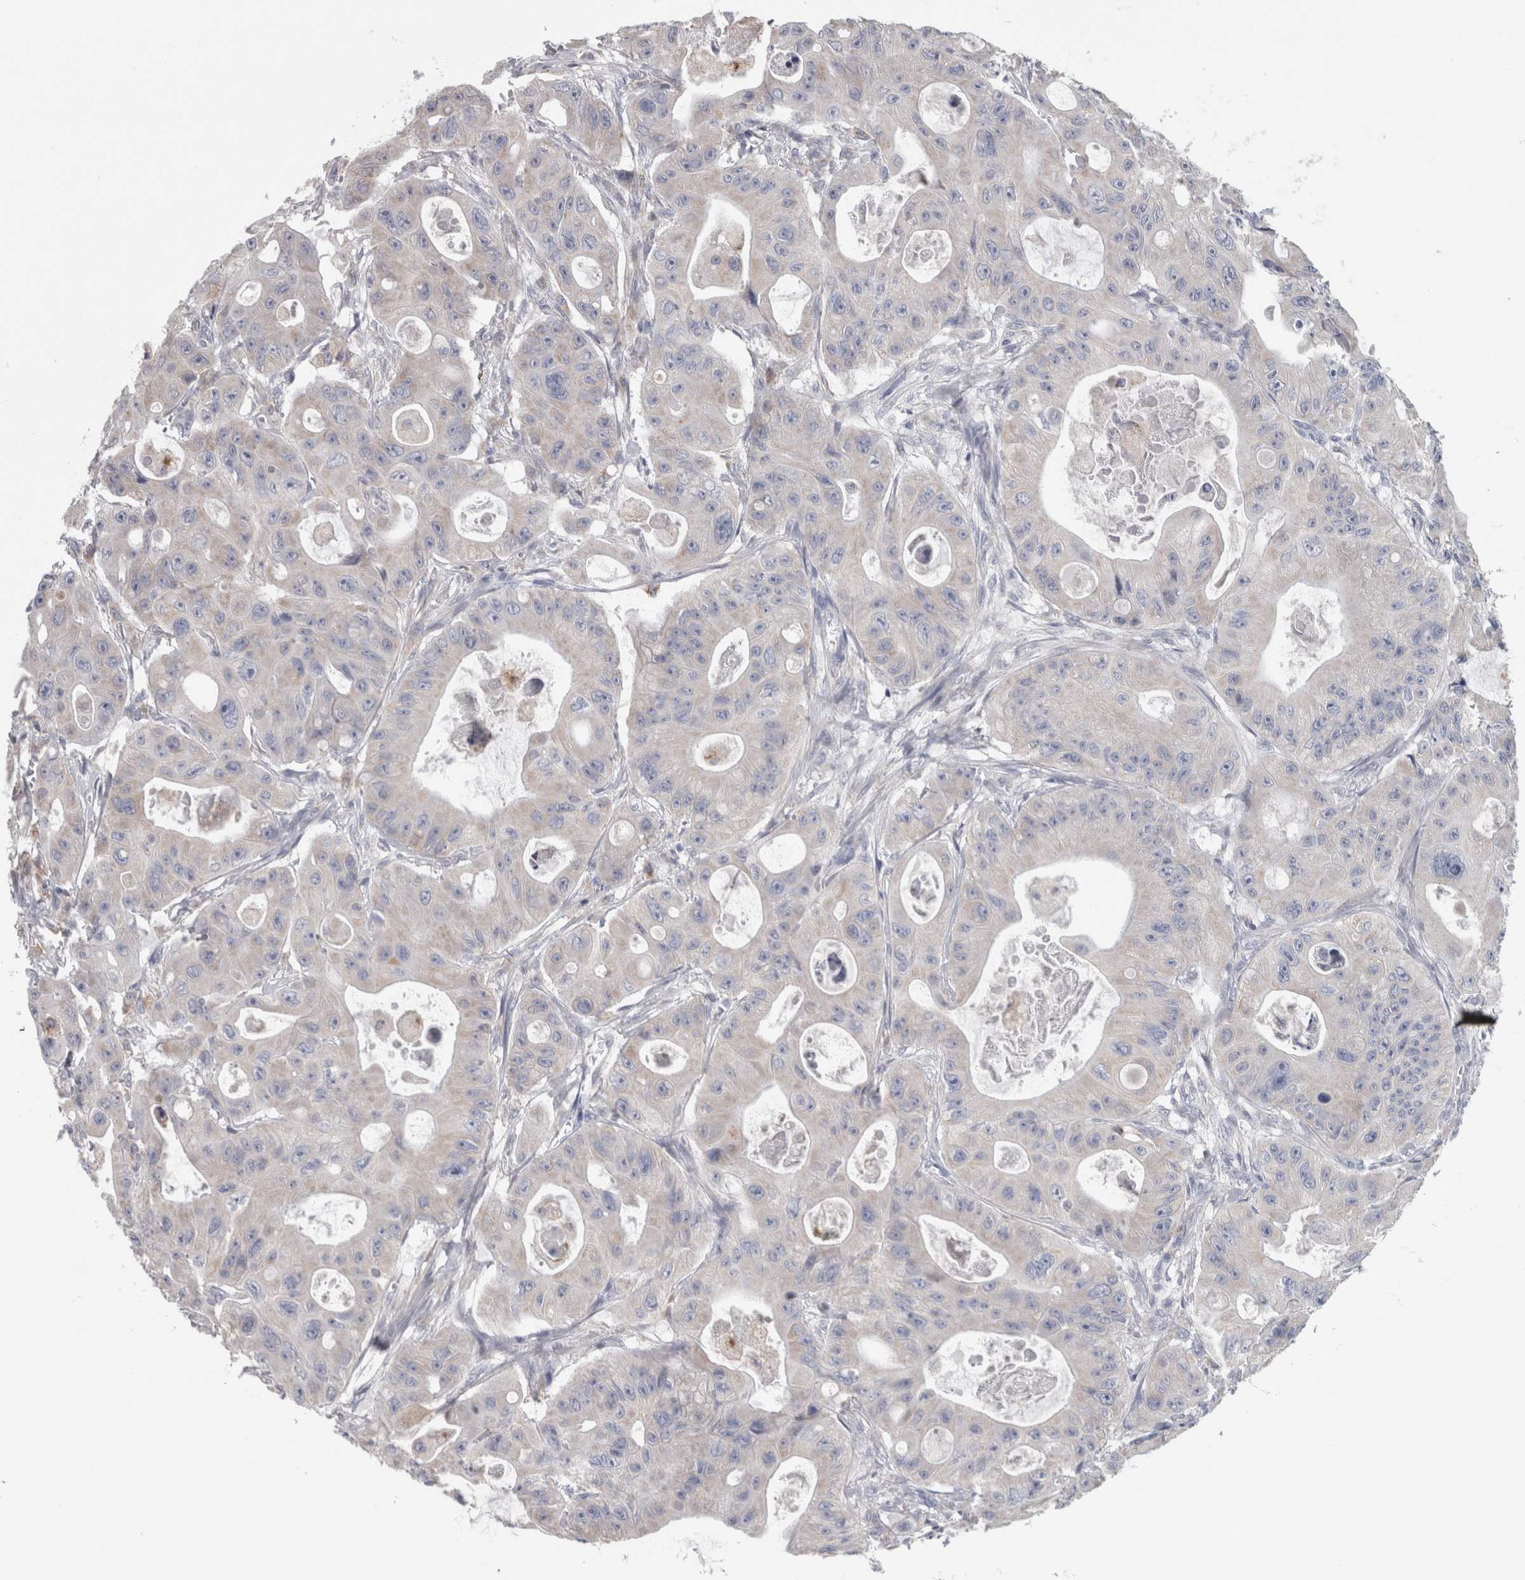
{"staining": {"intensity": "negative", "quantity": "none", "location": "none"}, "tissue": "colorectal cancer", "cell_type": "Tumor cells", "image_type": "cancer", "snomed": [{"axis": "morphology", "description": "Adenocarcinoma, NOS"}, {"axis": "topography", "description": "Colon"}], "caption": "Immunohistochemistry histopathology image of human colorectal cancer stained for a protein (brown), which displays no positivity in tumor cells.", "gene": "GDAP1", "patient": {"sex": "female", "age": 46}}